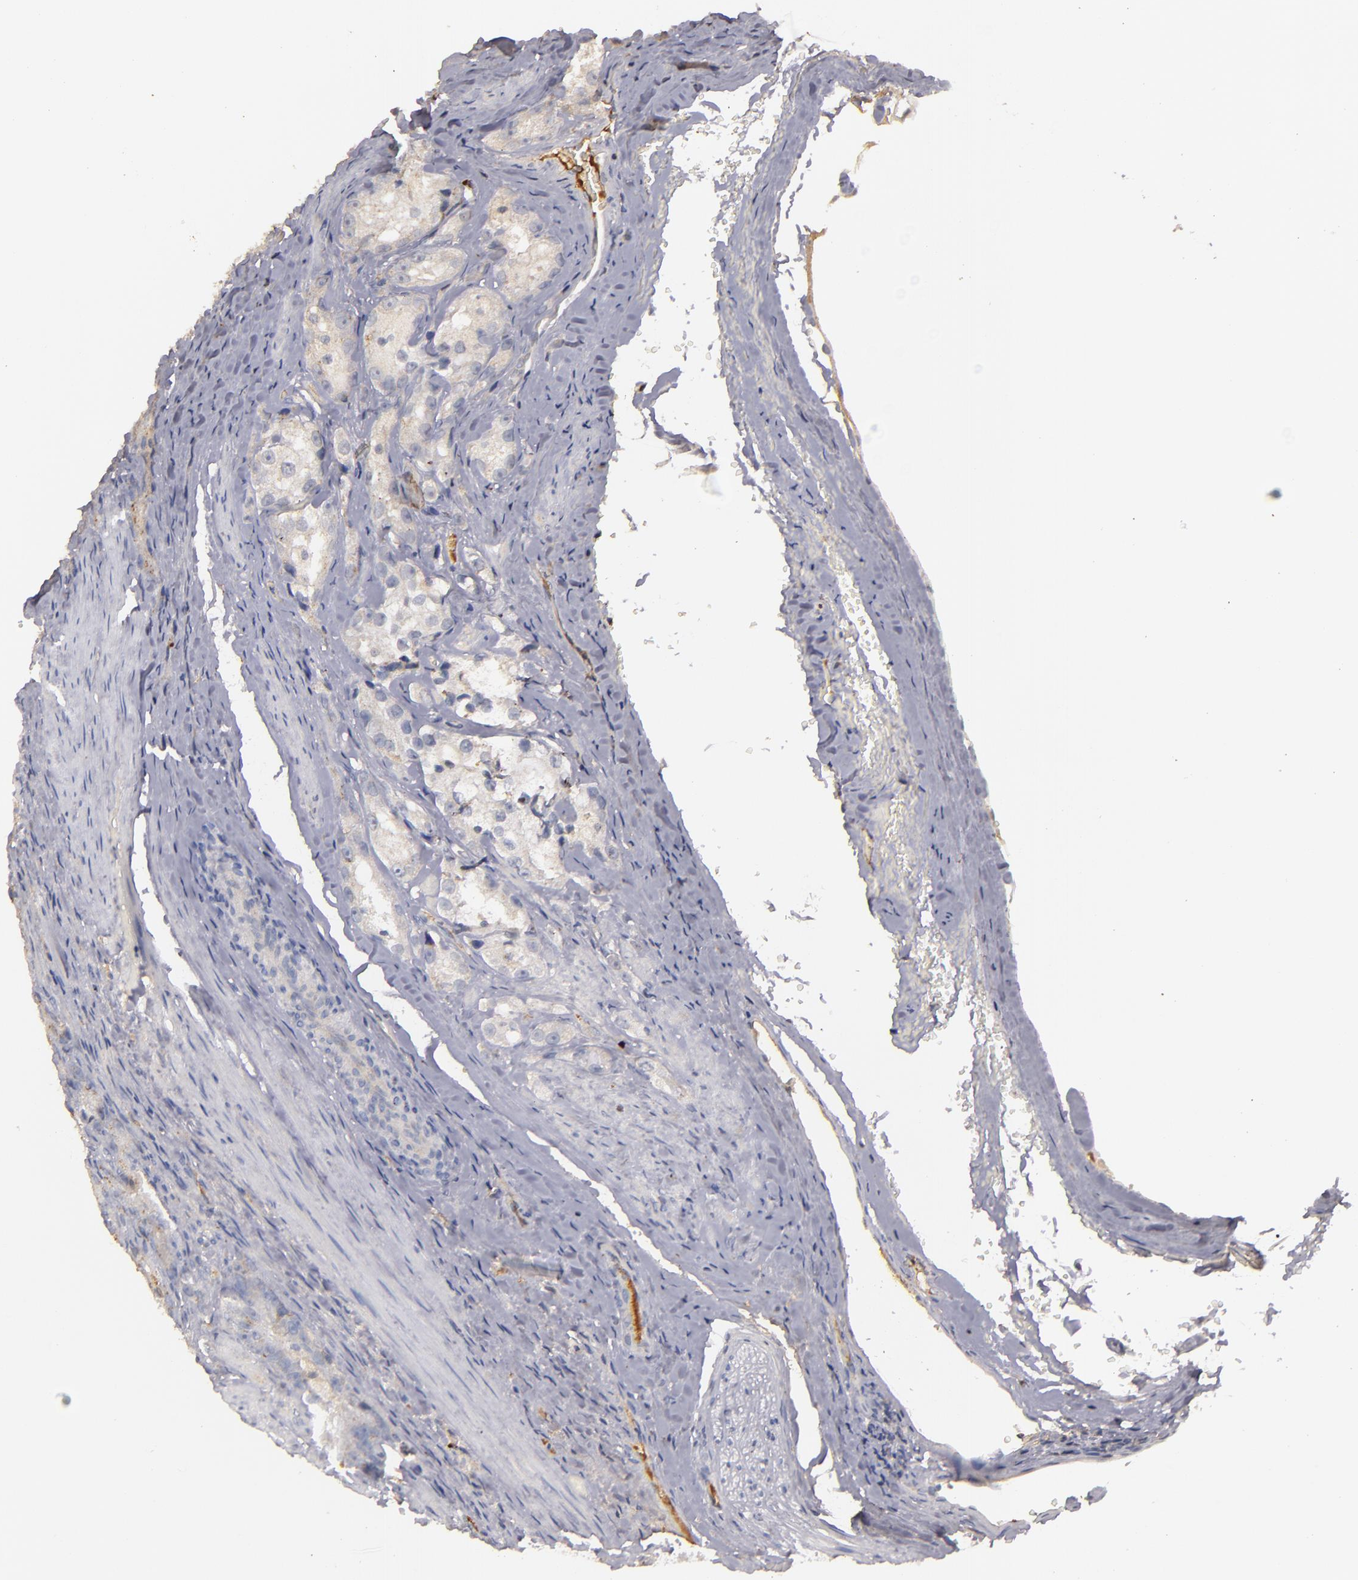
{"staining": {"intensity": "negative", "quantity": "none", "location": "none"}, "tissue": "prostate cancer", "cell_type": "Tumor cells", "image_type": "cancer", "snomed": [{"axis": "morphology", "description": "Adenocarcinoma, High grade"}, {"axis": "topography", "description": "Prostate"}], "caption": "Immunohistochemistry (IHC) of high-grade adenocarcinoma (prostate) exhibits no staining in tumor cells.", "gene": "MBL2", "patient": {"sex": "male", "age": 63}}